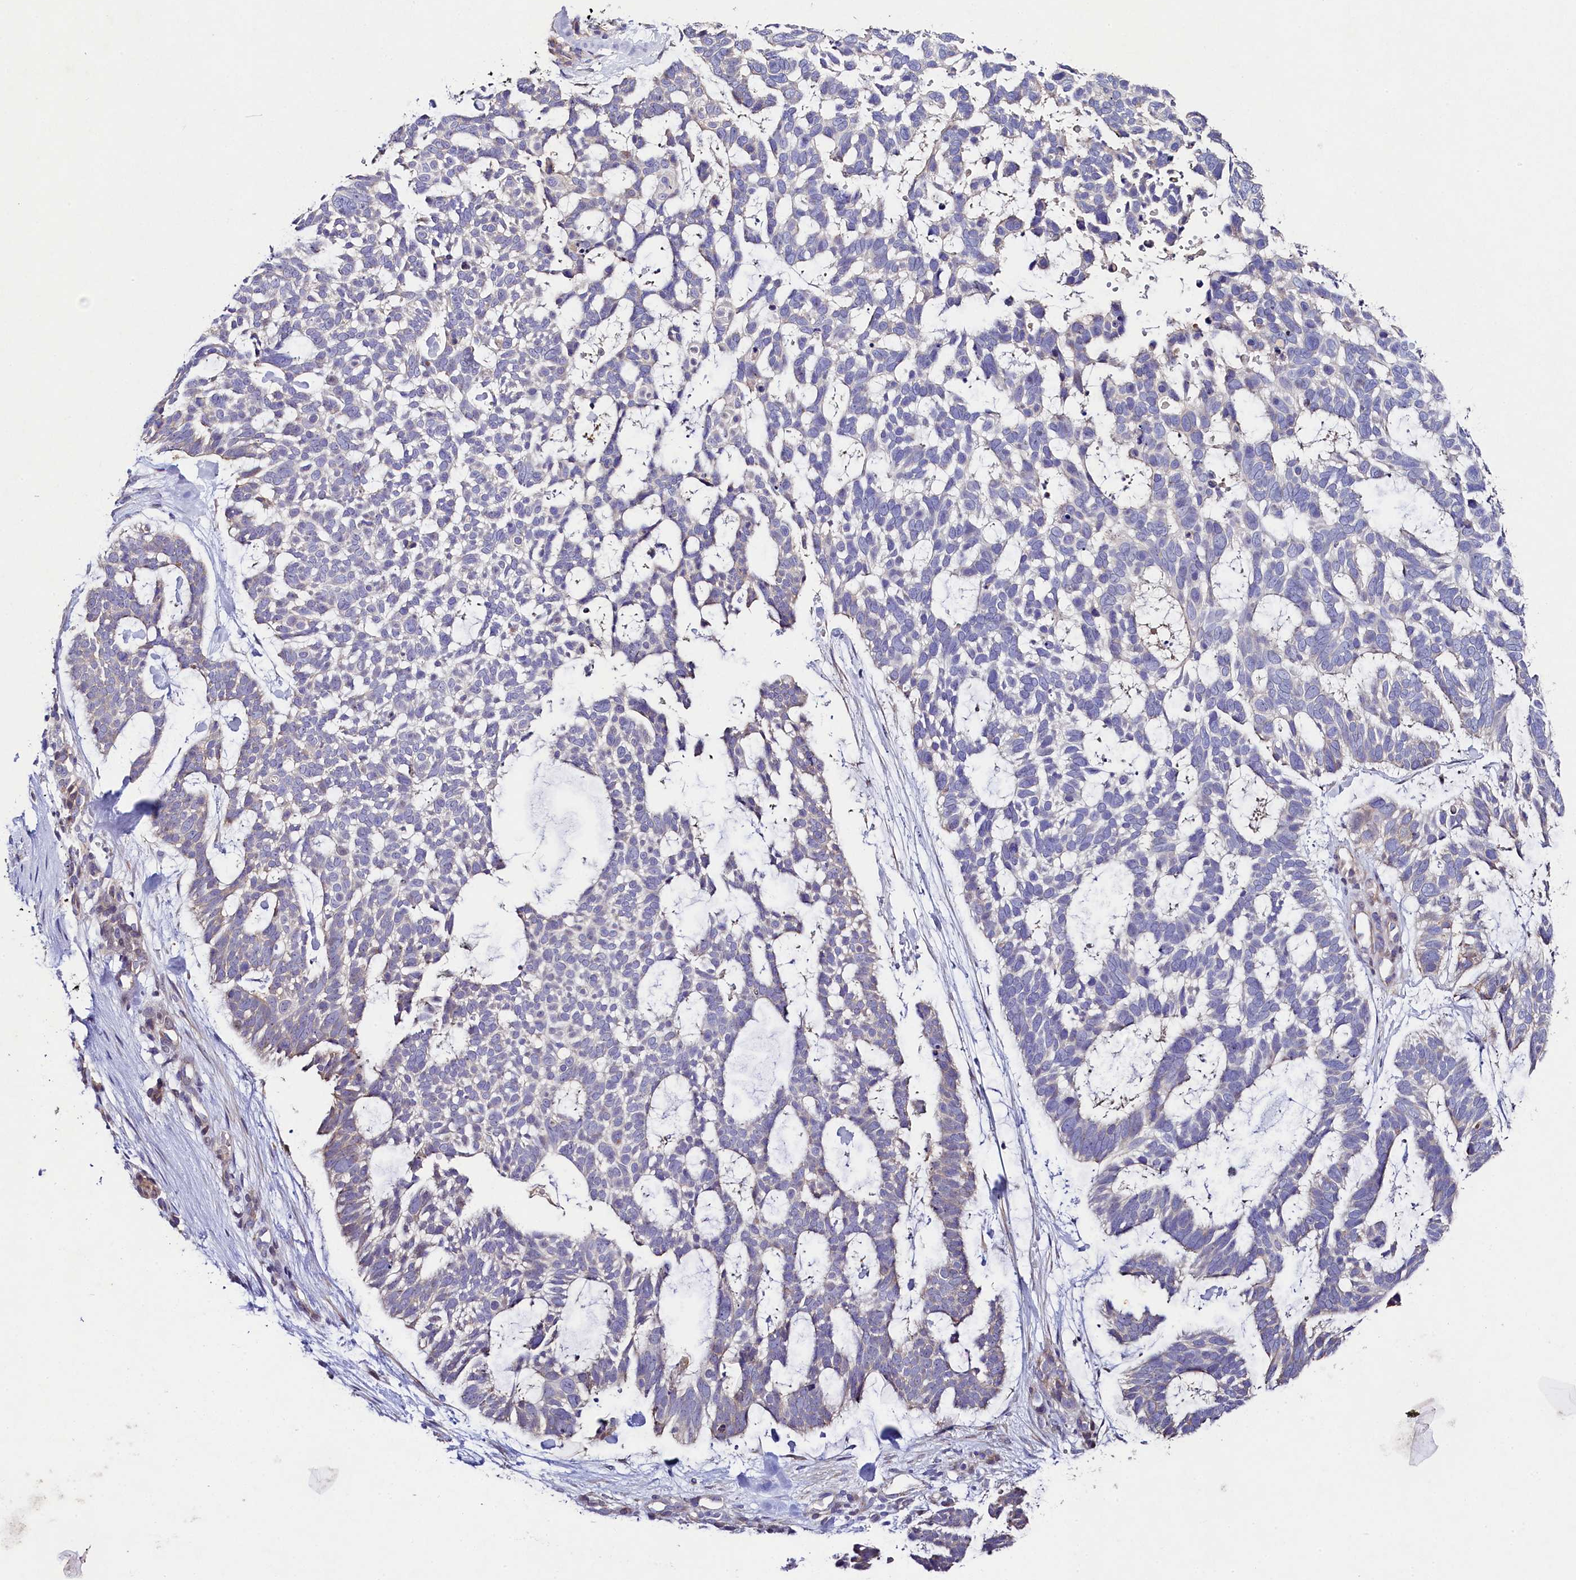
{"staining": {"intensity": "negative", "quantity": "none", "location": "none"}, "tissue": "skin cancer", "cell_type": "Tumor cells", "image_type": "cancer", "snomed": [{"axis": "morphology", "description": "Basal cell carcinoma"}, {"axis": "topography", "description": "Skin"}], "caption": "This is an IHC image of human skin cancer (basal cell carcinoma). There is no staining in tumor cells.", "gene": "FXYD6", "patient": {"sex": "male", "age": 88}}